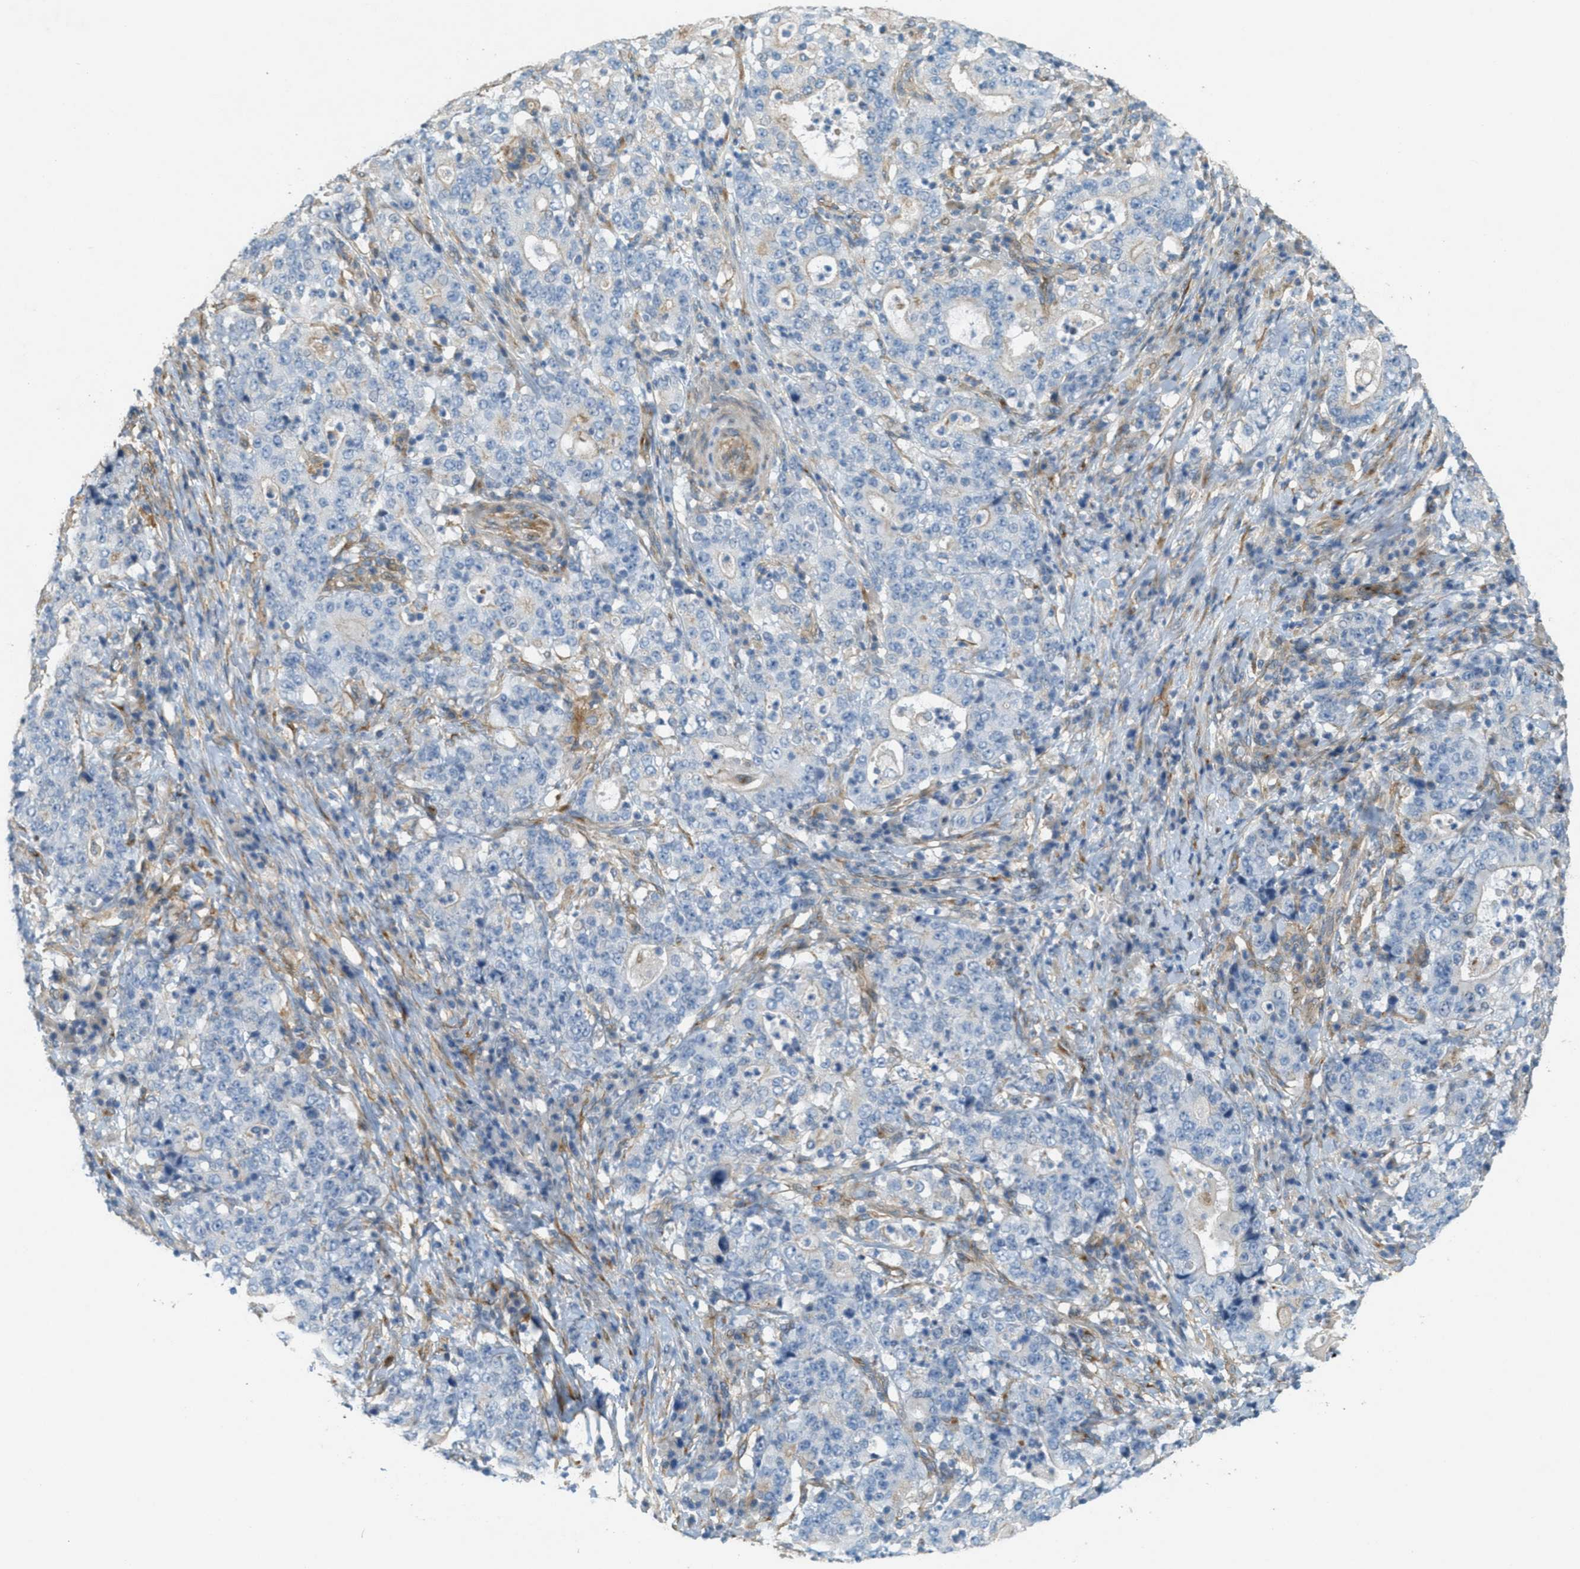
{"staining": {"intensity": "negative", "quantity": "none", "location": "none"}, "tissue": "stomach cancer", "cell_type": "Tumor cells", "image_type": "cancer", "snomed": [{"axis": "morphology", "description": "Normal tissue, NOS"}, {"axis": "morphology", "description": "Adenocarcinoma, NOS"}, {"axis": "topography", "description": "Stomach, upper"}, {"axis": "topography", "description": "Stomach"}], "caption": "Stomach adenocarcinoma stained for a protein using immunohistochemistry demonstrates no staining tumor cells.", "gene": "ADCY5", "patient": {"sex": "male", "age": 59}}